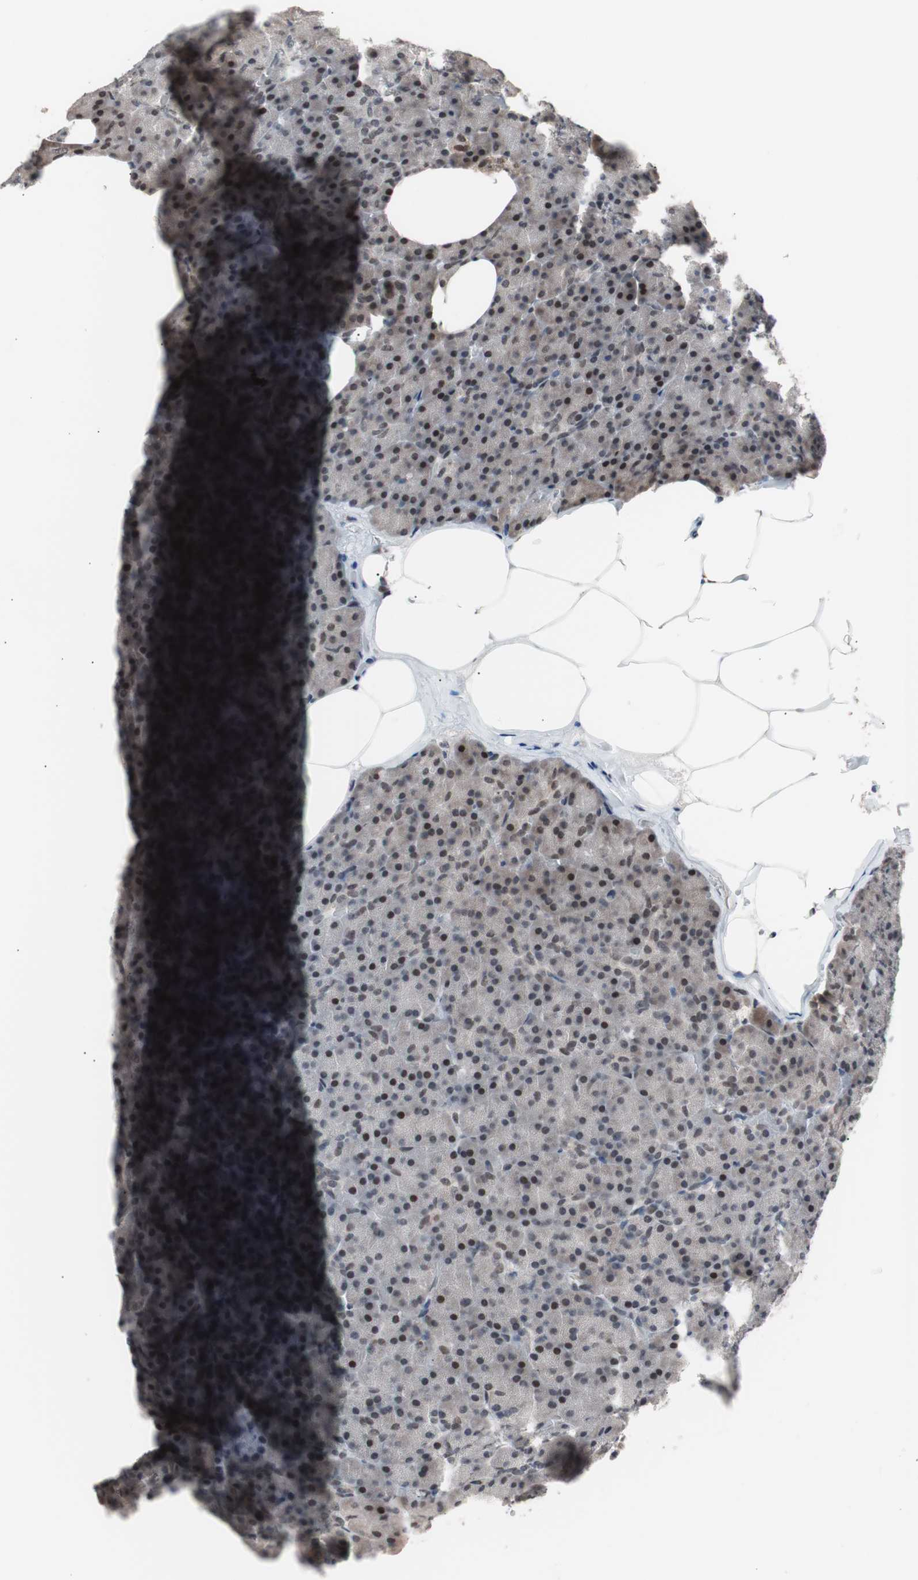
{"staining": {"intensity": "moderate", "quantity": "25%-75%", "location": "nuclear"}, "tissue": "pancreas", "cell_type": "Exocrine glandular cells", "image_type": "normal", "snomed": [{"axis": "morphology", "description": "Normal tissue, NOS"}, {"axis": "topography", "description": "Pancreas"}], "caption": "The immunohistochemical stain shows moderate nuclear expression in exocrine glandular cells of benign pancreas.", "gene": "POGZ", "patient": {"sex": "female", "age": 35}}